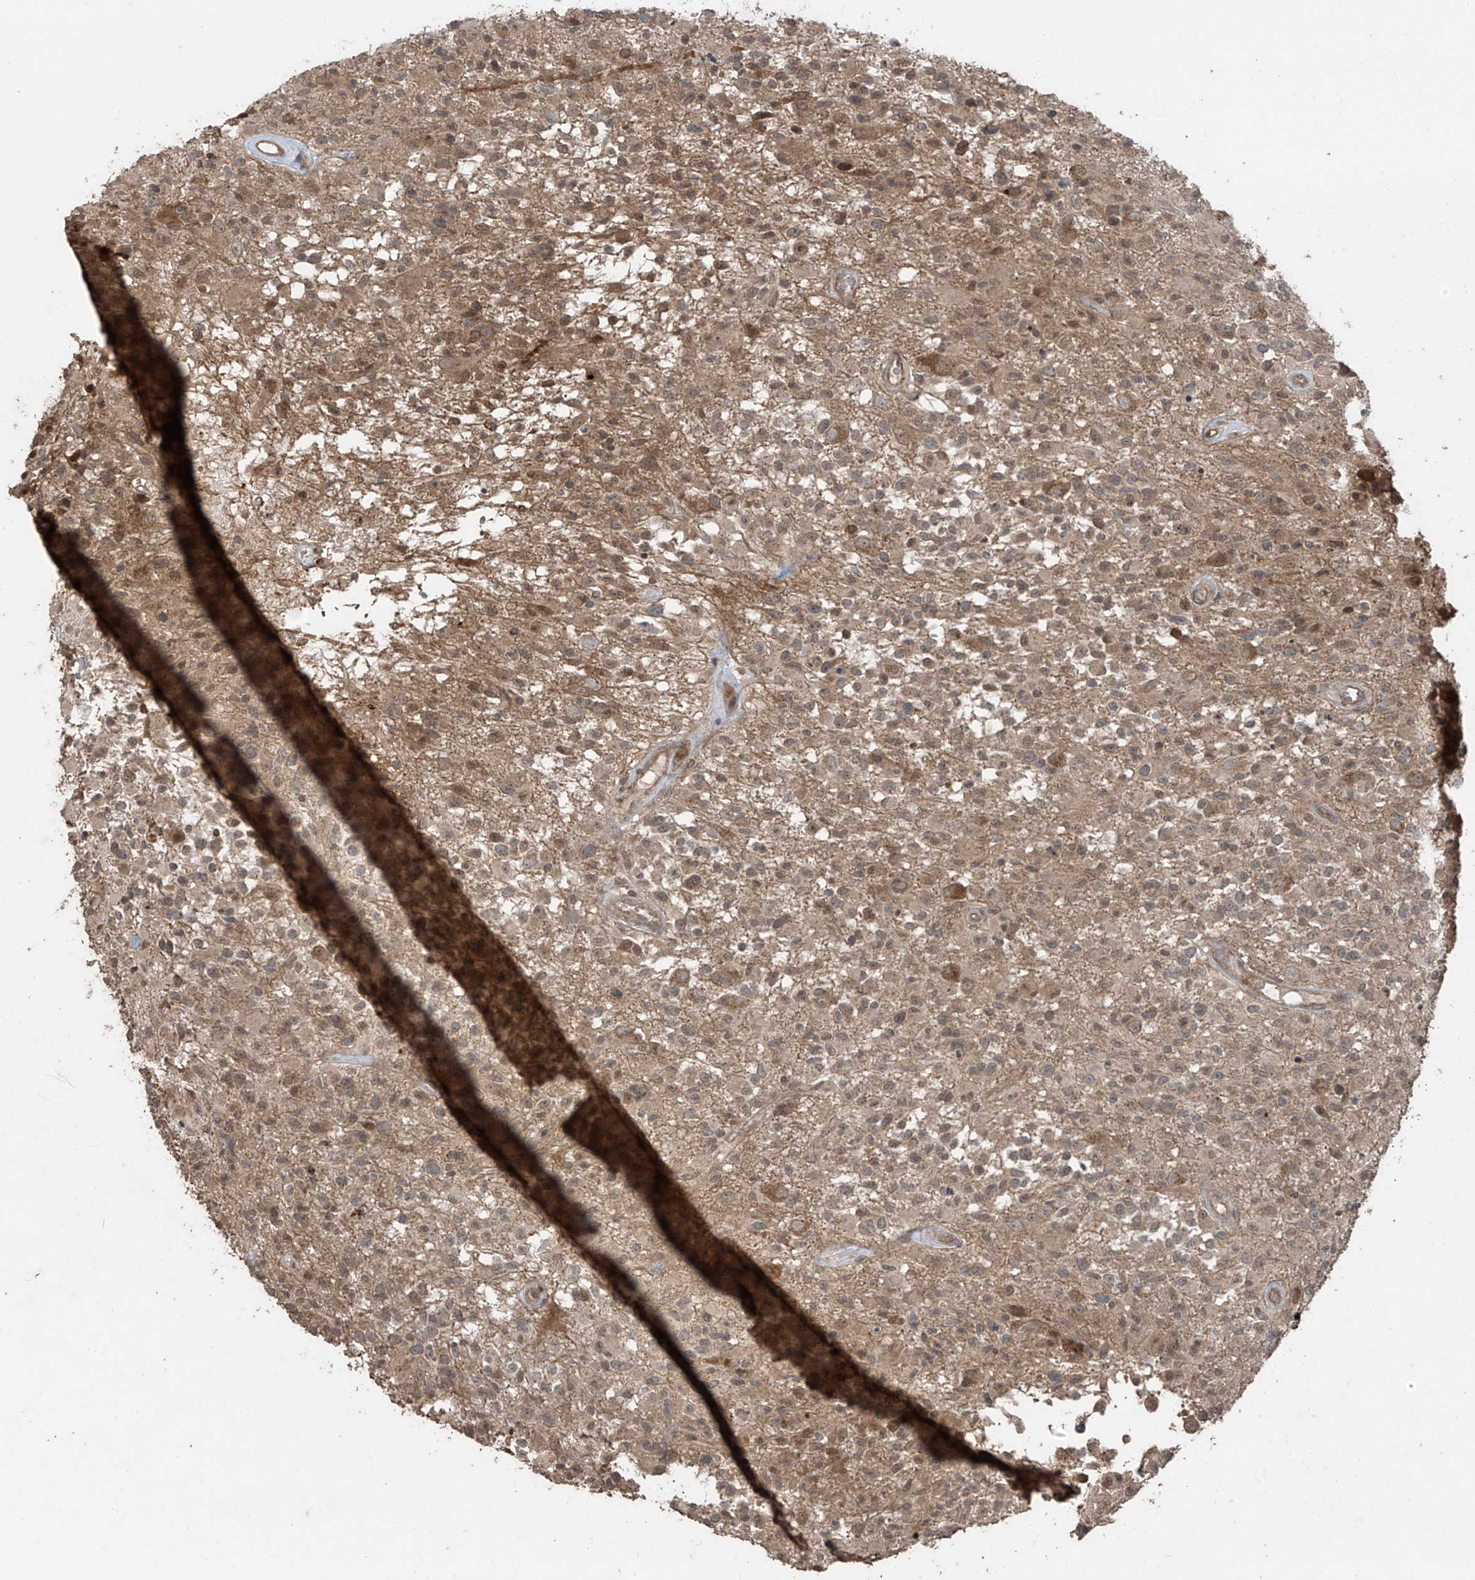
{"staining": {"intensity": "weak", "quantity": "25%-75%", "location": "cytoplasmic/membranous"}, "tissue": "glioma", "cell_type": "Tumor cells", "image_type": "cancer", "snomed": [{"axis": "morphology", "description": "Glioma, malignant, High grade"}, {"axis": "morphology", "description": "Glioblastoma, NOS"}, {"axis": "topography", "description": "Brain"}], "caption": "Immunohistochemistry (IHC) histopathology image of neoplastic tissue: human glioblastoma stained using IHC demonstrates low levels of weak protein expression localized specifically in the cytoplasmic/membranous of tumor cells, appearing as a cytoplasmic/membranous brown color.", "gene": "PGPEP1", "patient": {"sex": "male", "age": 60}}